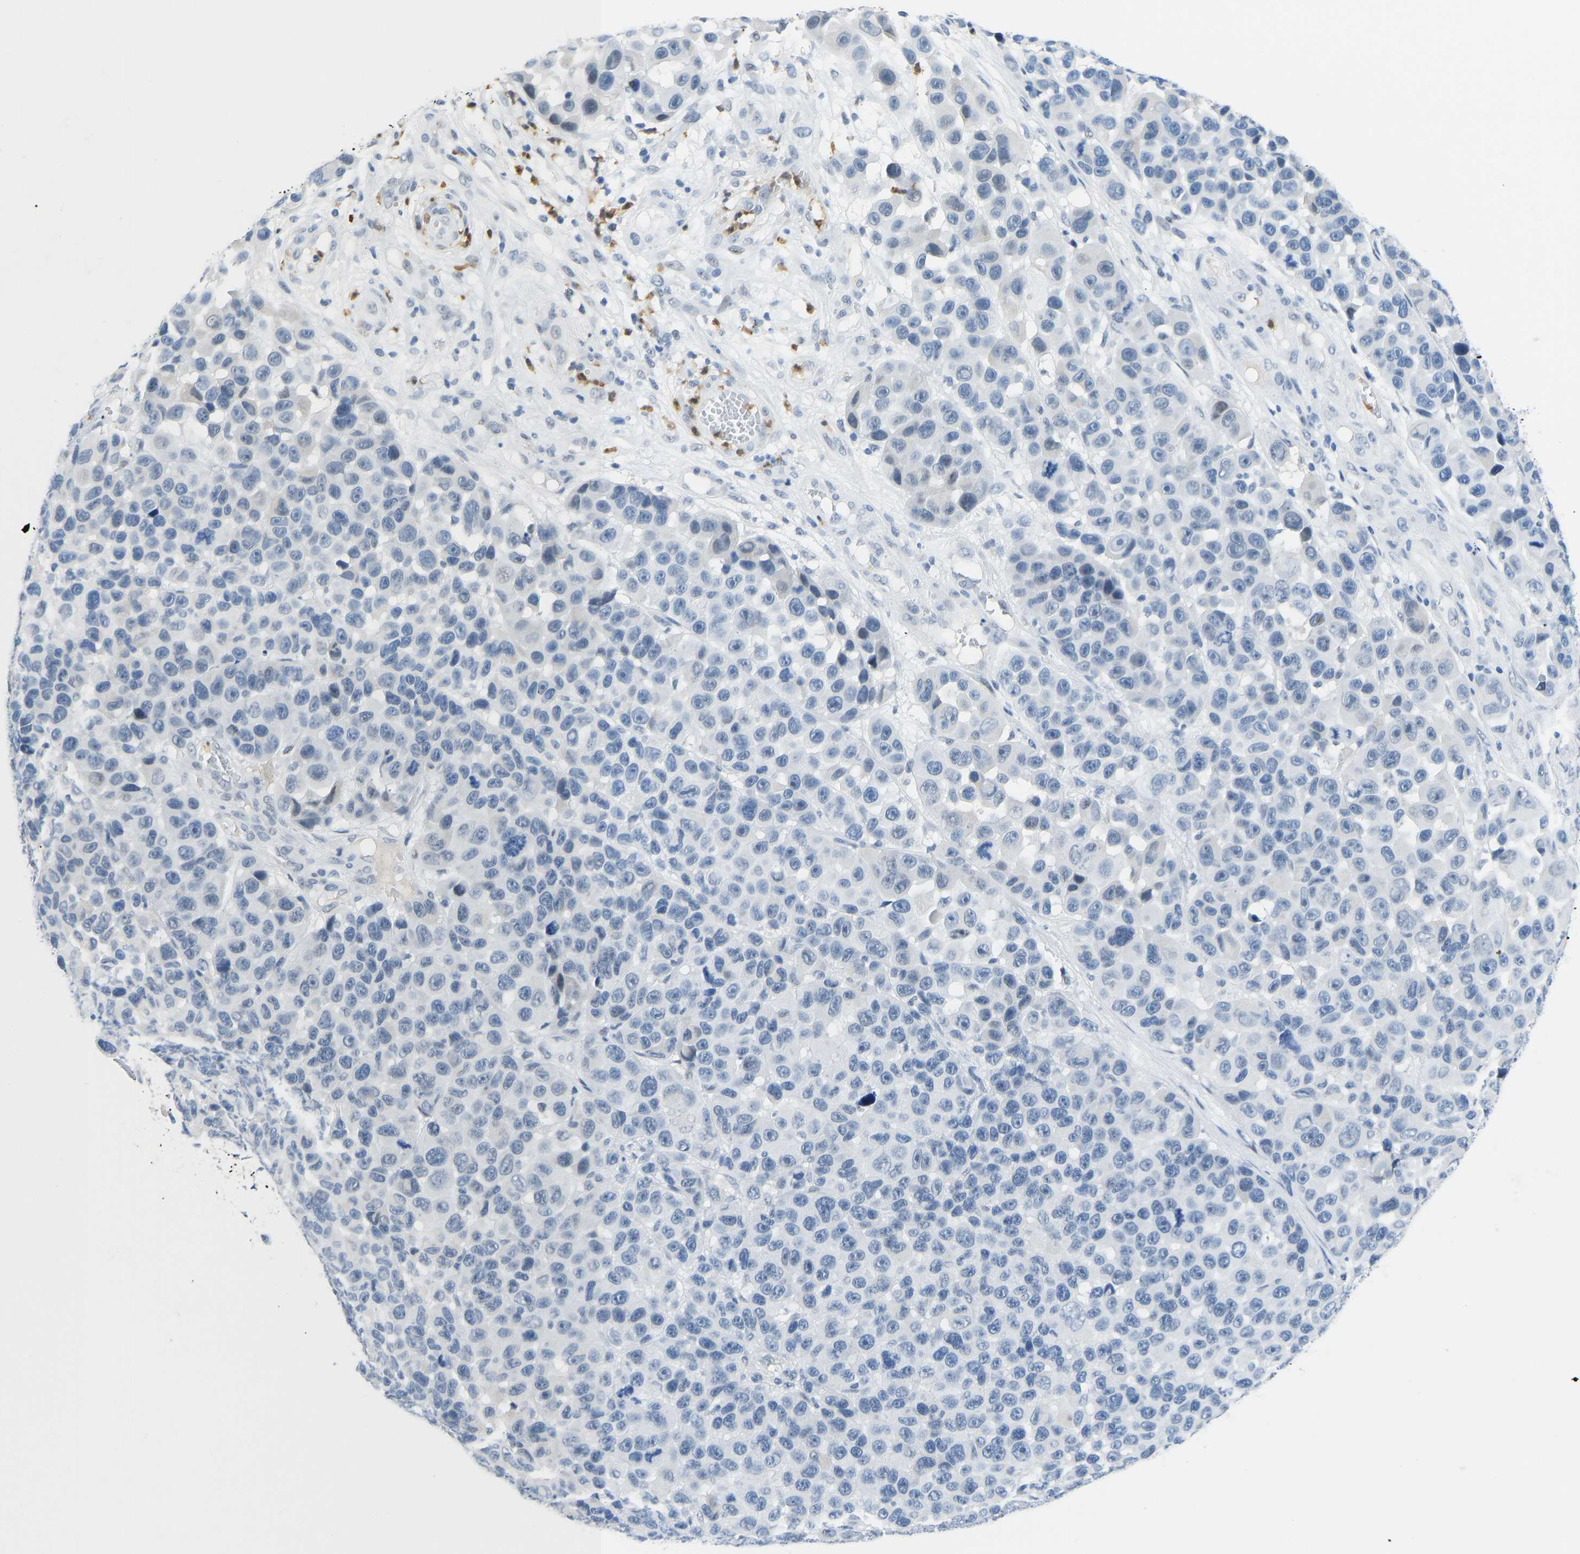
{"staining": {"intensity": "negative", "quantity": "none", "location": "none"}, "tissue": "melanoma", "cell_type": "Tumor cells", "image_type": "cancer", "snomed": [{"axis": "morphology", "description": "Malignant melanoma, NOS"}, {"axis": "topography", "description": "Skin"}], "caption": "The micrograph reveals no significant expression in tumor cells of melanoma.", "gene": "TXNDC2", "patient": {"sex": "male", "age": 53}}